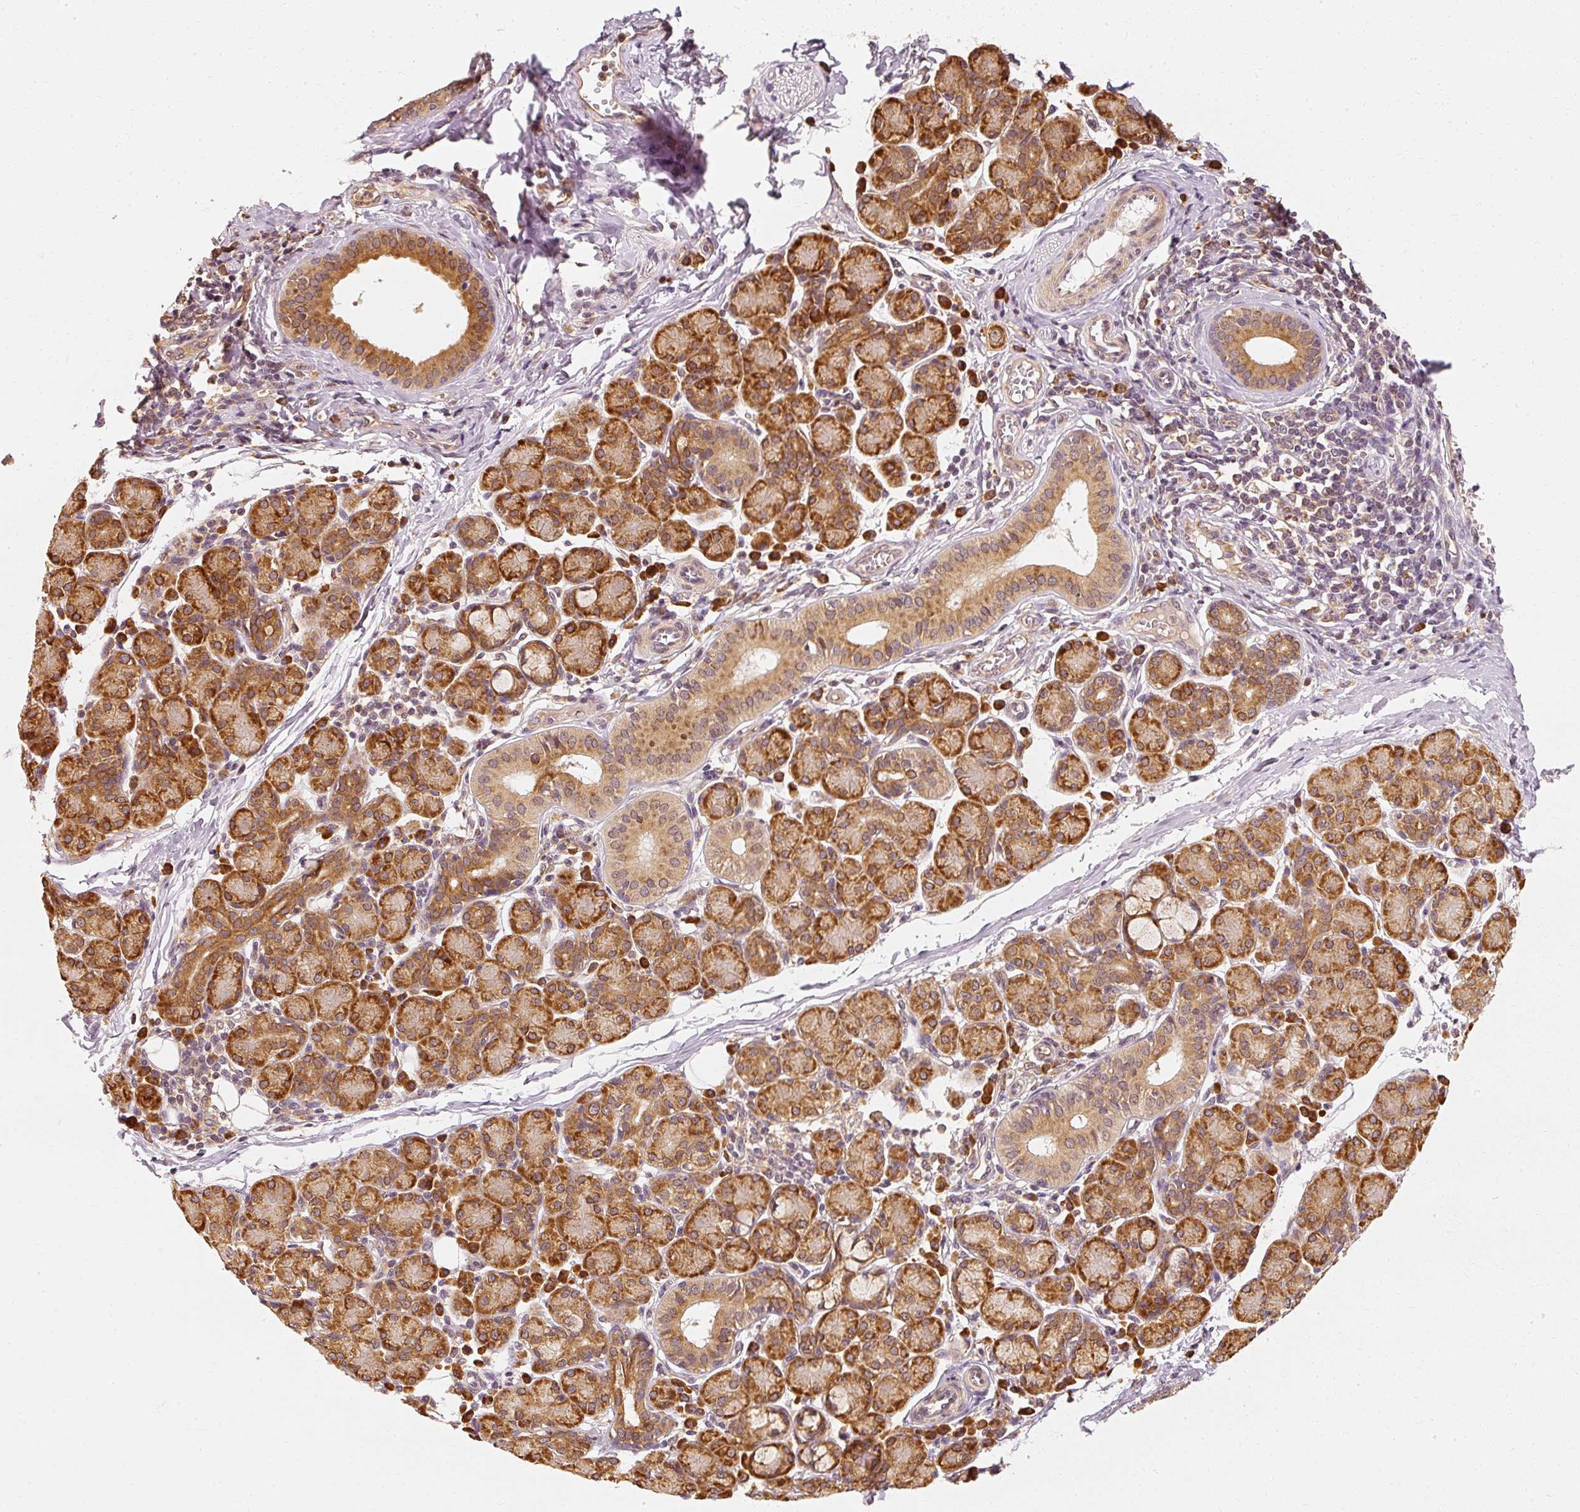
{"staining": {"intensity": "strong", "quantity": ">75%", "location": "cytoplasmic/membranous"}, "tissue": "salivary gland", "cell_type": "Glandular cells", "image_type": "normal", "snomed": [{"axis": "morphology", "description": "Normal tissue, NOS"}, {"axis": "morphology", "description": "Inflammation, NOS"}, {"axis": "topography", "description": "Lymph node"}, {"axis": "topography", "description": "Salivary gland"}], "caption": "DAB immunohistochemical staining of unremarkable salivary gland reveals strong cytoplasmic/membranous protein positivity in about >75% of glandular cells.", "gene": "EEF1A1", "patient": {"sex": "male", "age": 3}}